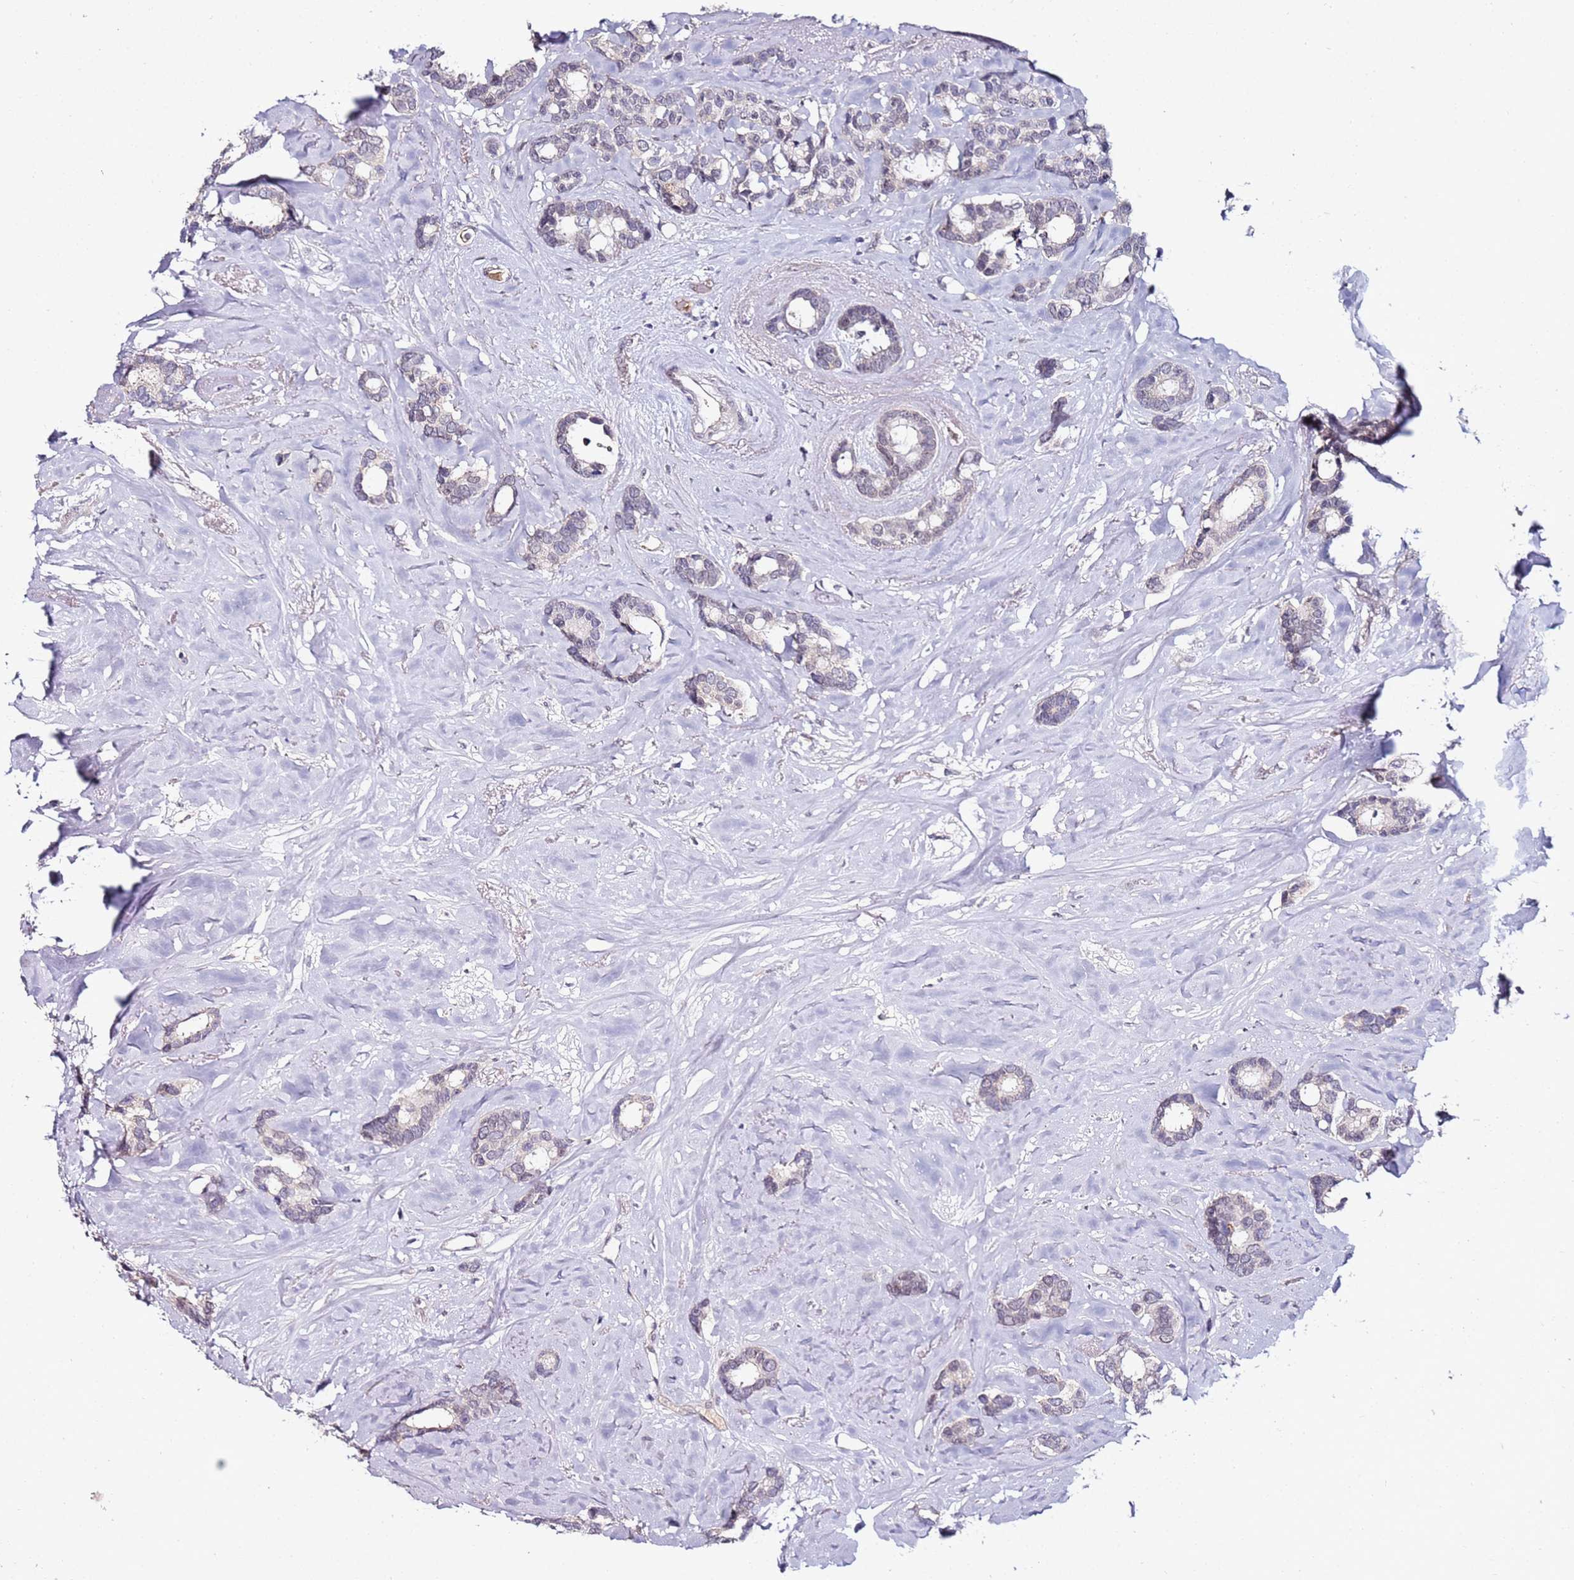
{"staining": {"intensity": "negative", "quantity": "none", "location": "none"}, "tissue": "breast cancer", "cell_type": "Tumor cells", "image_type": "cancer", "snomed": [{"axis": "morphology", "description": "Duct carcinoma"}, {"axis": "topography", "description": "Breast"}], "caption": "Immunohistochemistry micrograph of neoplastic tissue: breast intraductal carcinoma stained with DAB exhibits no significant protein staining in tumor cells.", "gene": "DUSP28", "patient": {"sex": "female", "age": 87}}